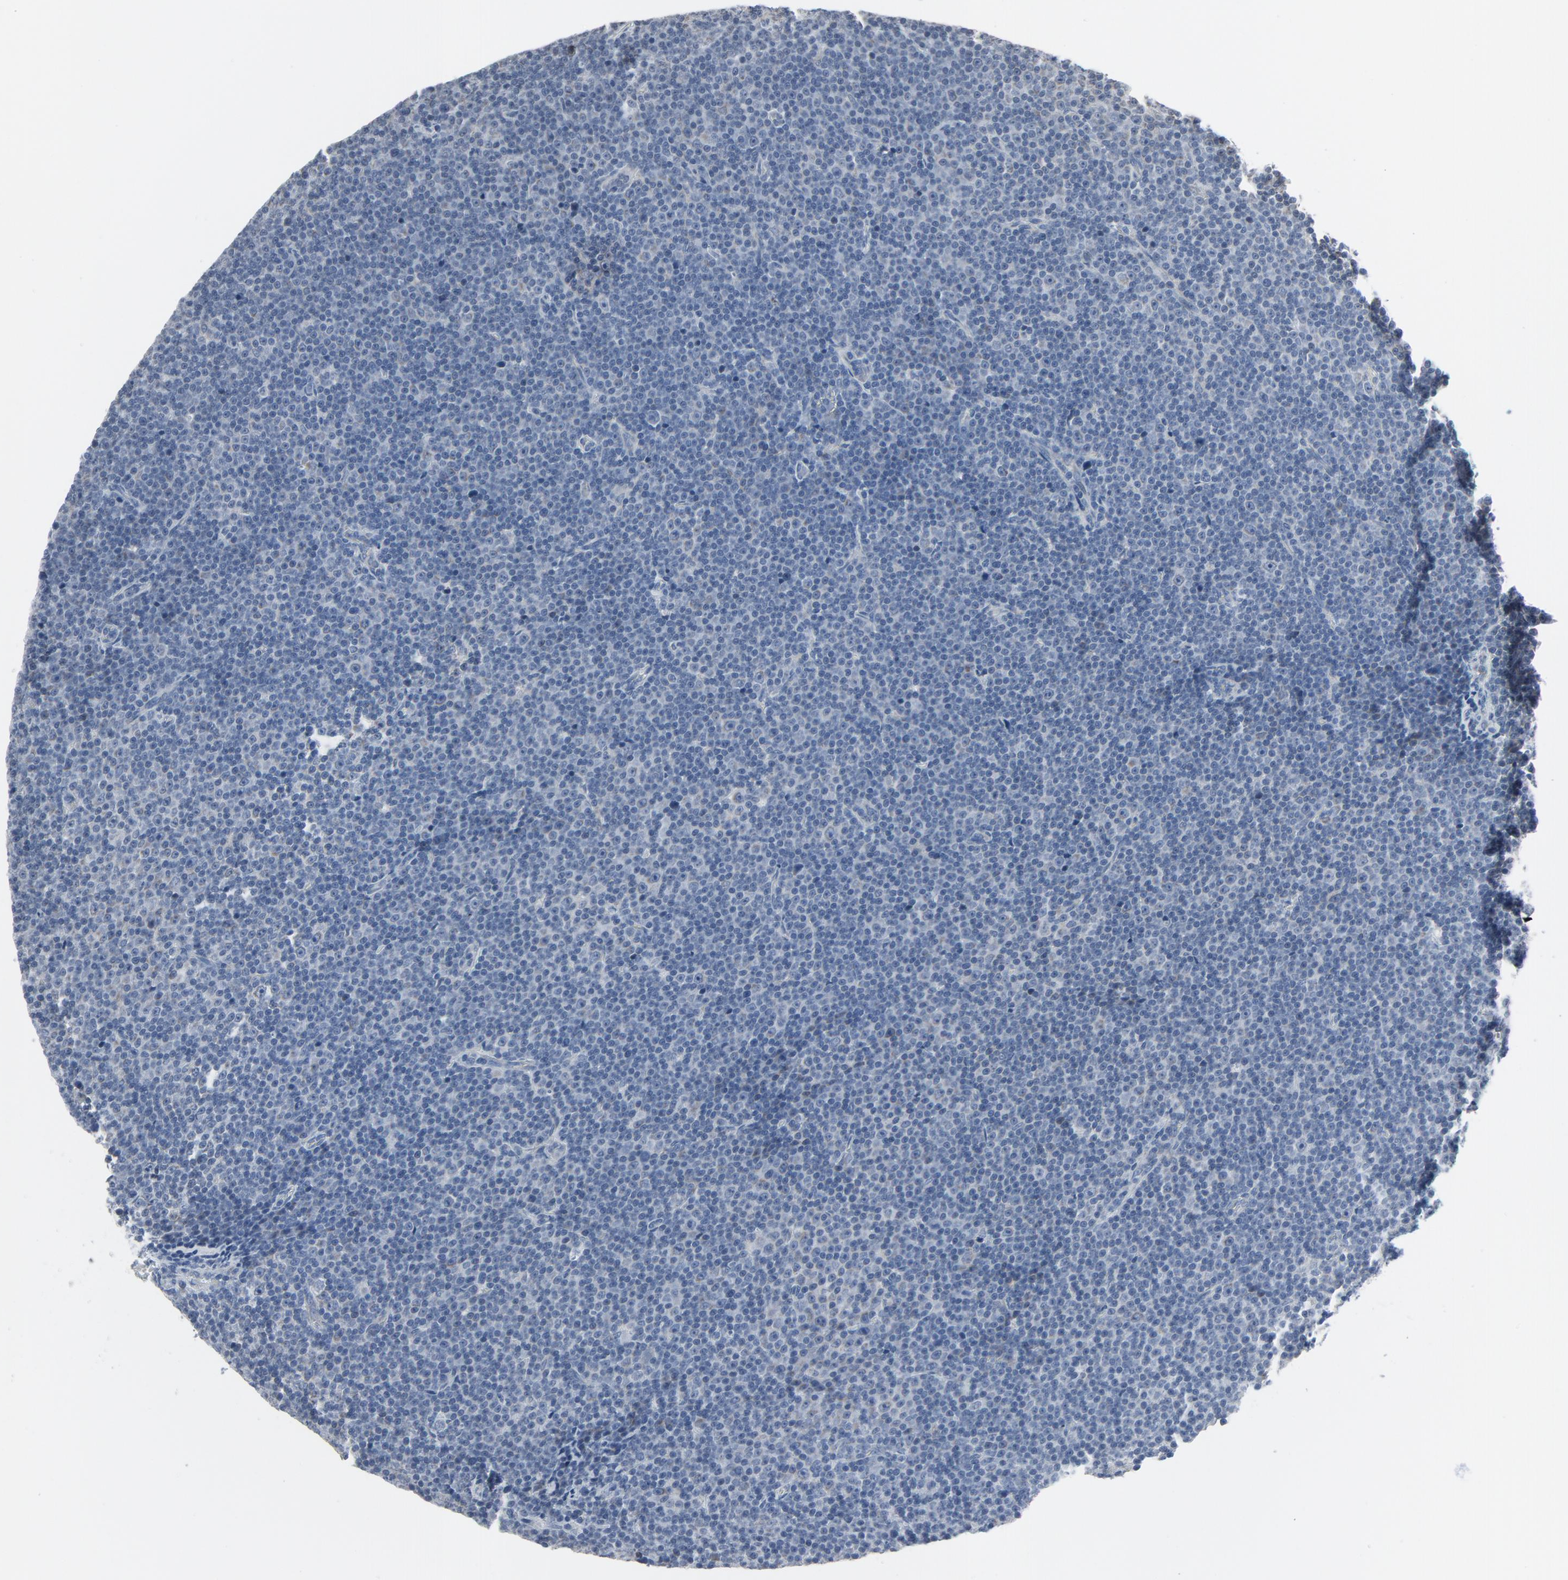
{"staining": {"intensity": "negative", "quantity": "none", "location": "none"}, "tissue": "lymphoma", "cell_type": "Tumor cells", "image_type": "cancer", "snomed": [{"axis": "morphology", "description": "Malignant lymphoma, non-Hodgkin's type, Low grade"}, {"axis": "topography", "description": "Lymph node"}], "caption": "High power microscopy micrograph of an IHC histopathology image of lymphoma, revealing no significant expression in tumor cells.", "gene": "GPX2", "patient": {"sex": "female", "age": 67}}